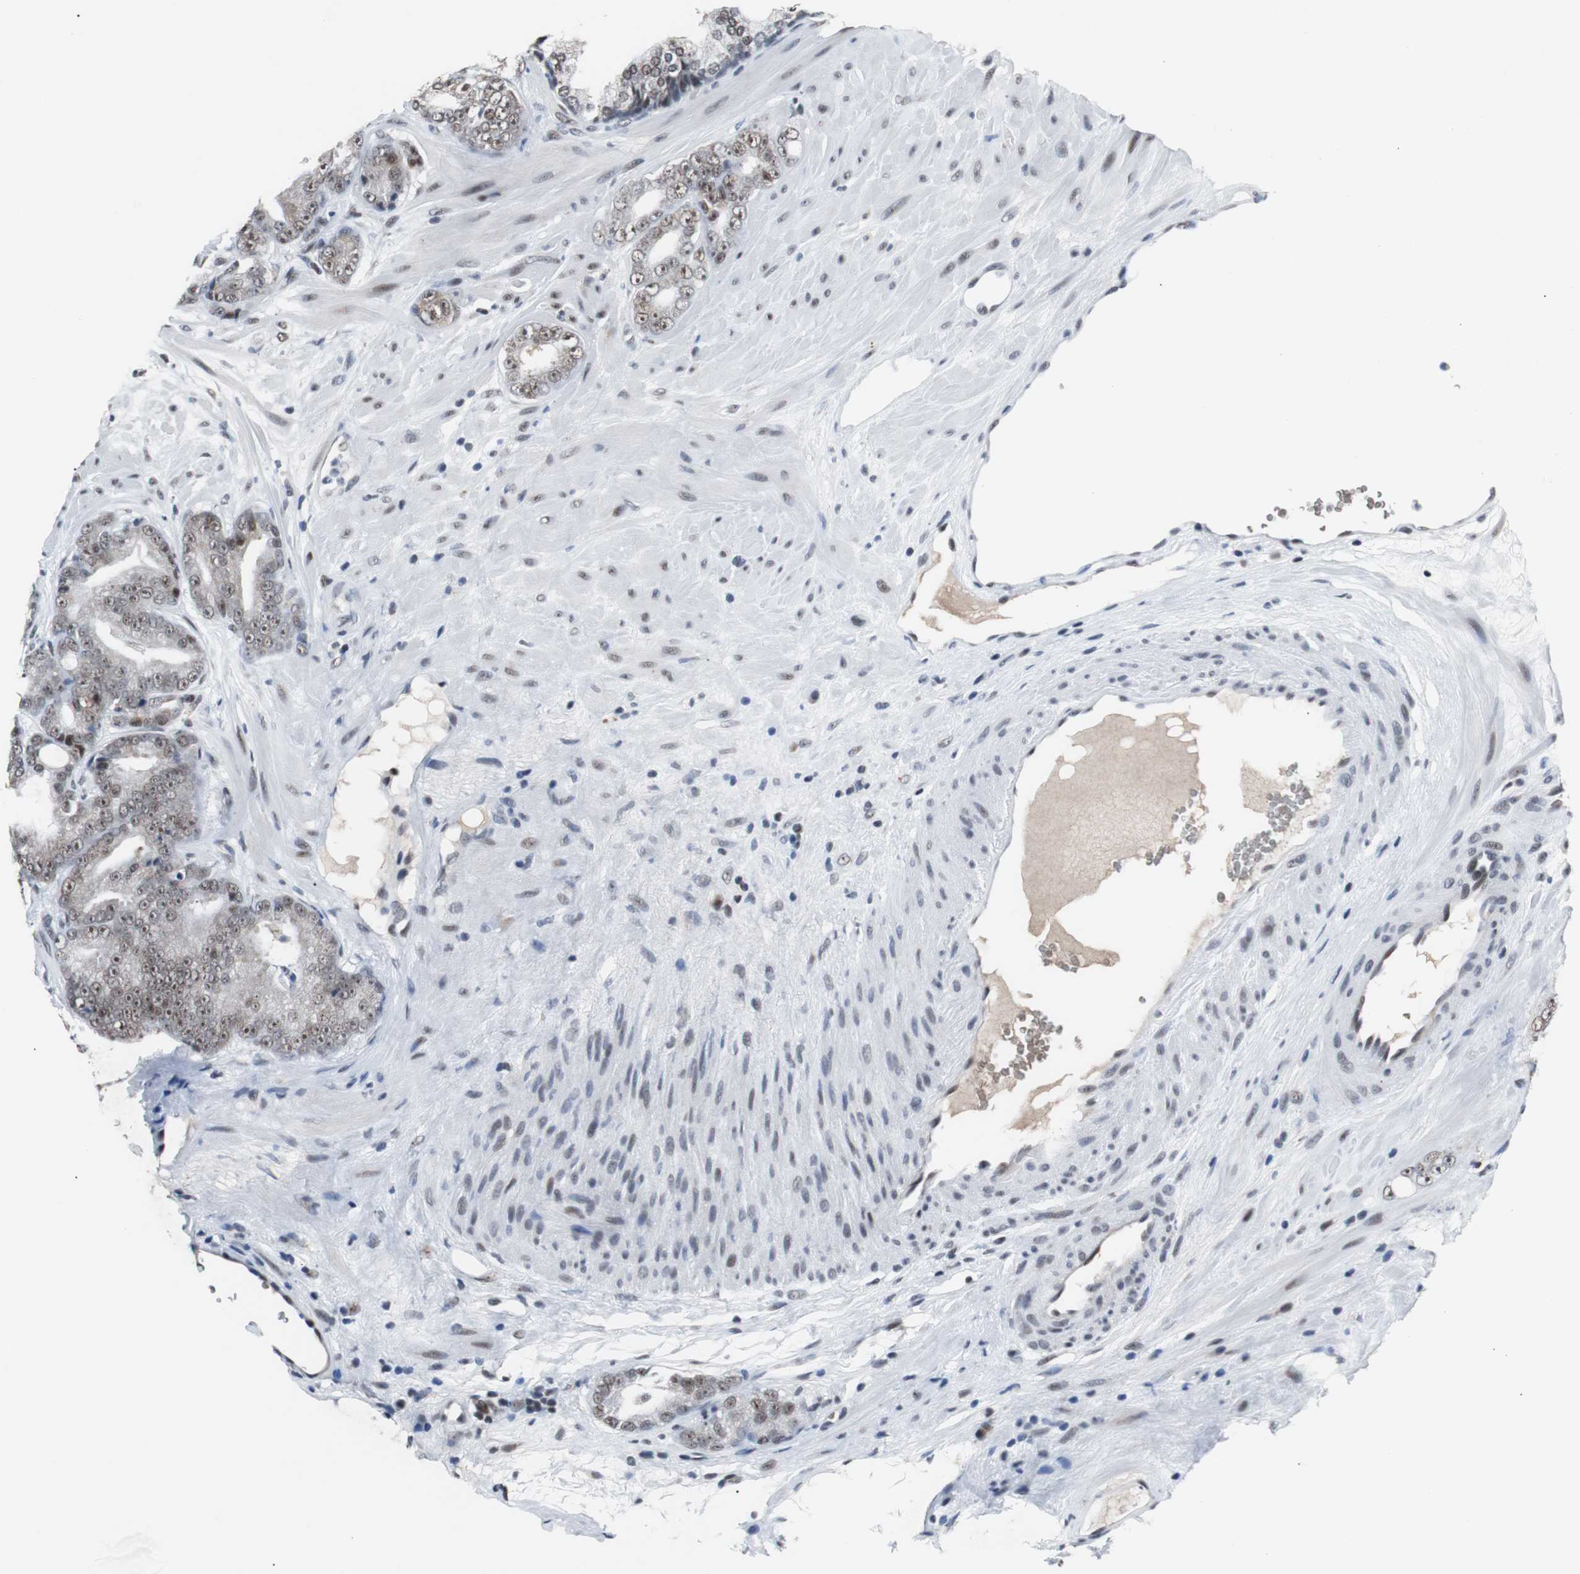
{"staining": {"intensity": "weak", "quantity": "25%-75%", "location": "nuclear"}, "tissue": "prostate cancer", "cell_type": "Tumor cells", "image_type": "cancer", "snomed": [{"axis": "morphology", "description": "Adenocarcinoma, Low grade"}, {"axis": "topography", "description": "Prostate"}], "caption": "Prostate cancer (low-grade adenocarcinoma) tissue reveals weak nuclear expression in about 25%-75% of tumor cells, visualized by immunohistochemistry. The staining was performed using DAB, with brown indicating positive protein expression. Nuclei are stained blue with hematoxylin.", "gene": "USP28", "patient": {"sex": "male", "age": 58}}